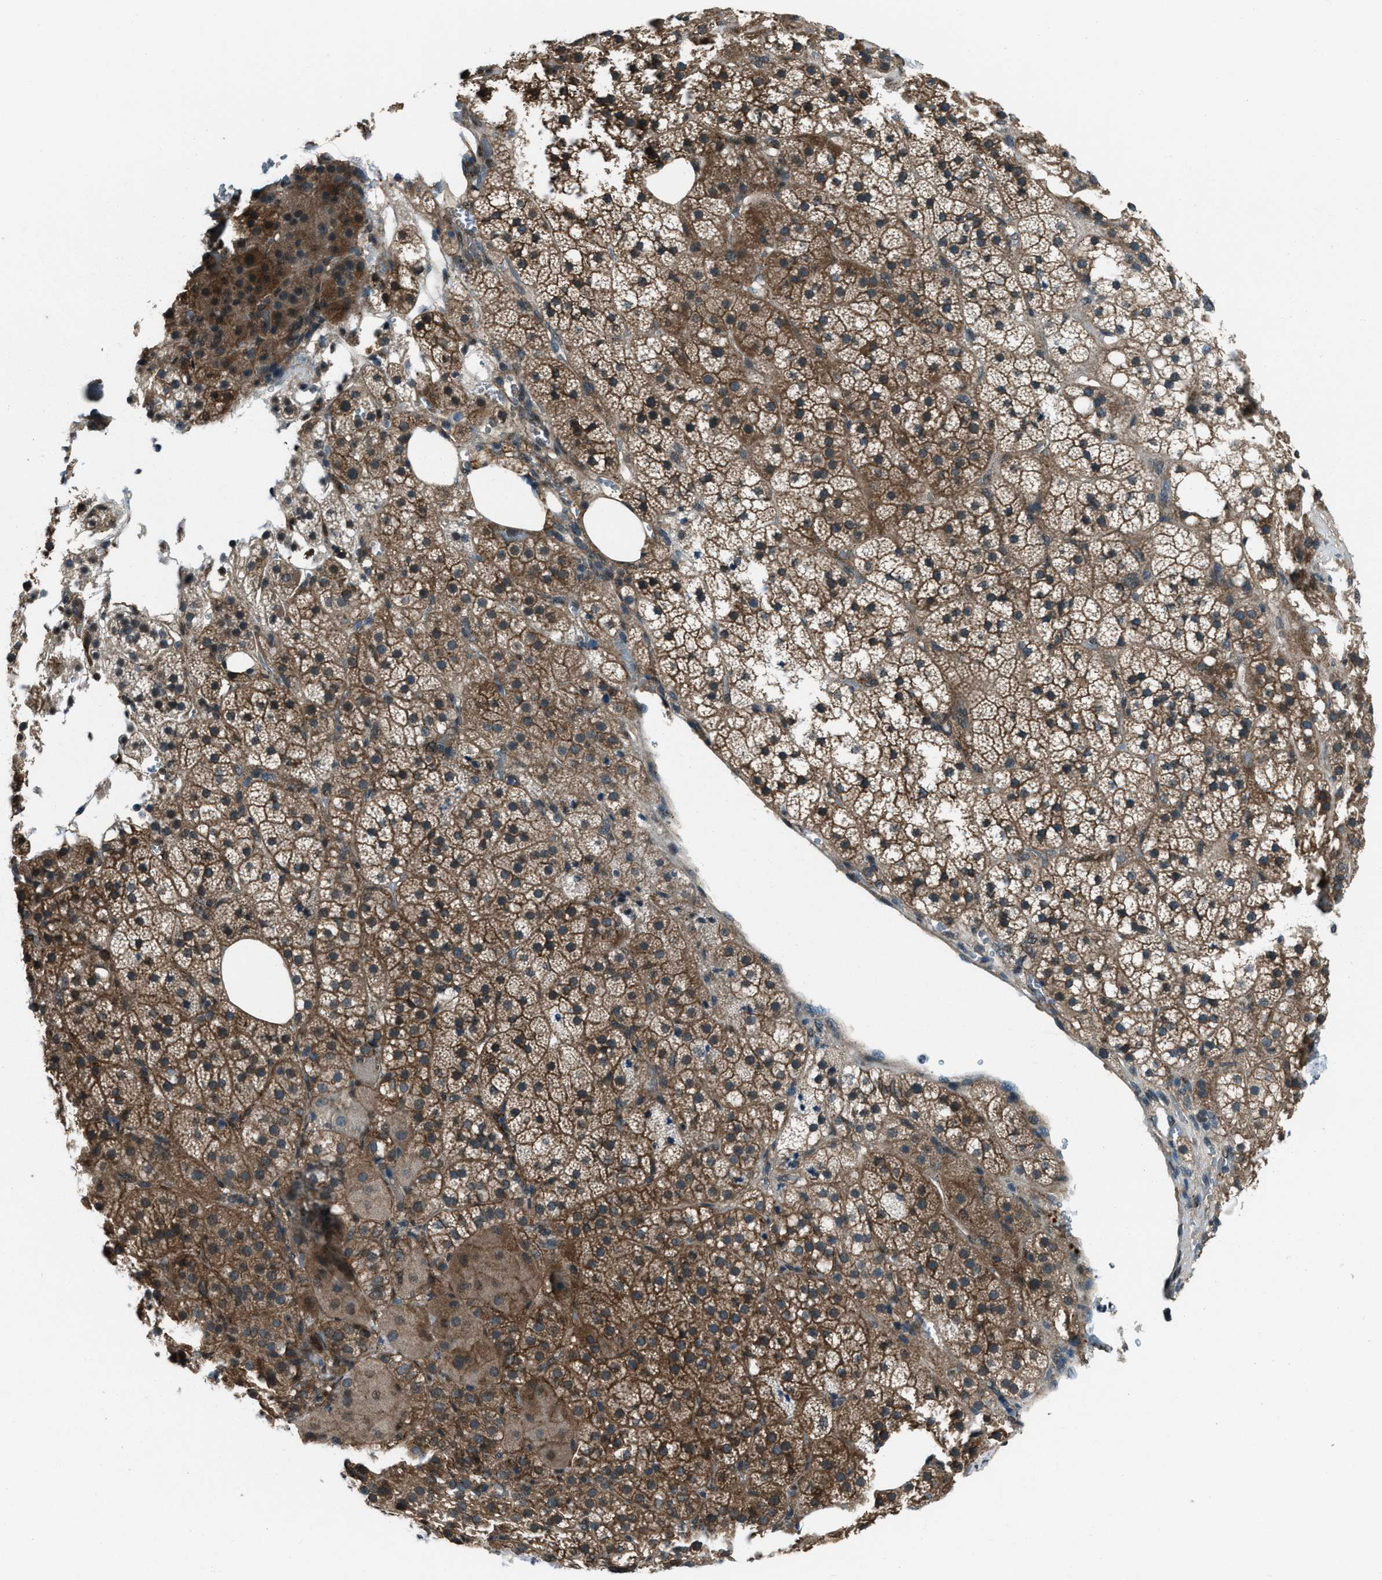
{"staining": {"intensity": "moderate", "quantity": ">75%", "location": "cytoplasmic/membranous"}, "tissue": "adrenal gland", "cell_type": "Glandular cells", "image_type": "normal", "snomed": [{"axis": "morphology", "description": "Normal tissue, NOS"}, {"axis": "topography", "description": "Adrenal gland"}], "caption": "Moderate cytoplasmic/membranous protein positivity is present in about >75% of glandular cells in adrenal gland. The staining was performed using DAB, with brown indicating positive protein expression. Nuclei are stained blue with hematoxylin.", "gene": "SVIL", "patient": {"sex": "female", "age": 59}}